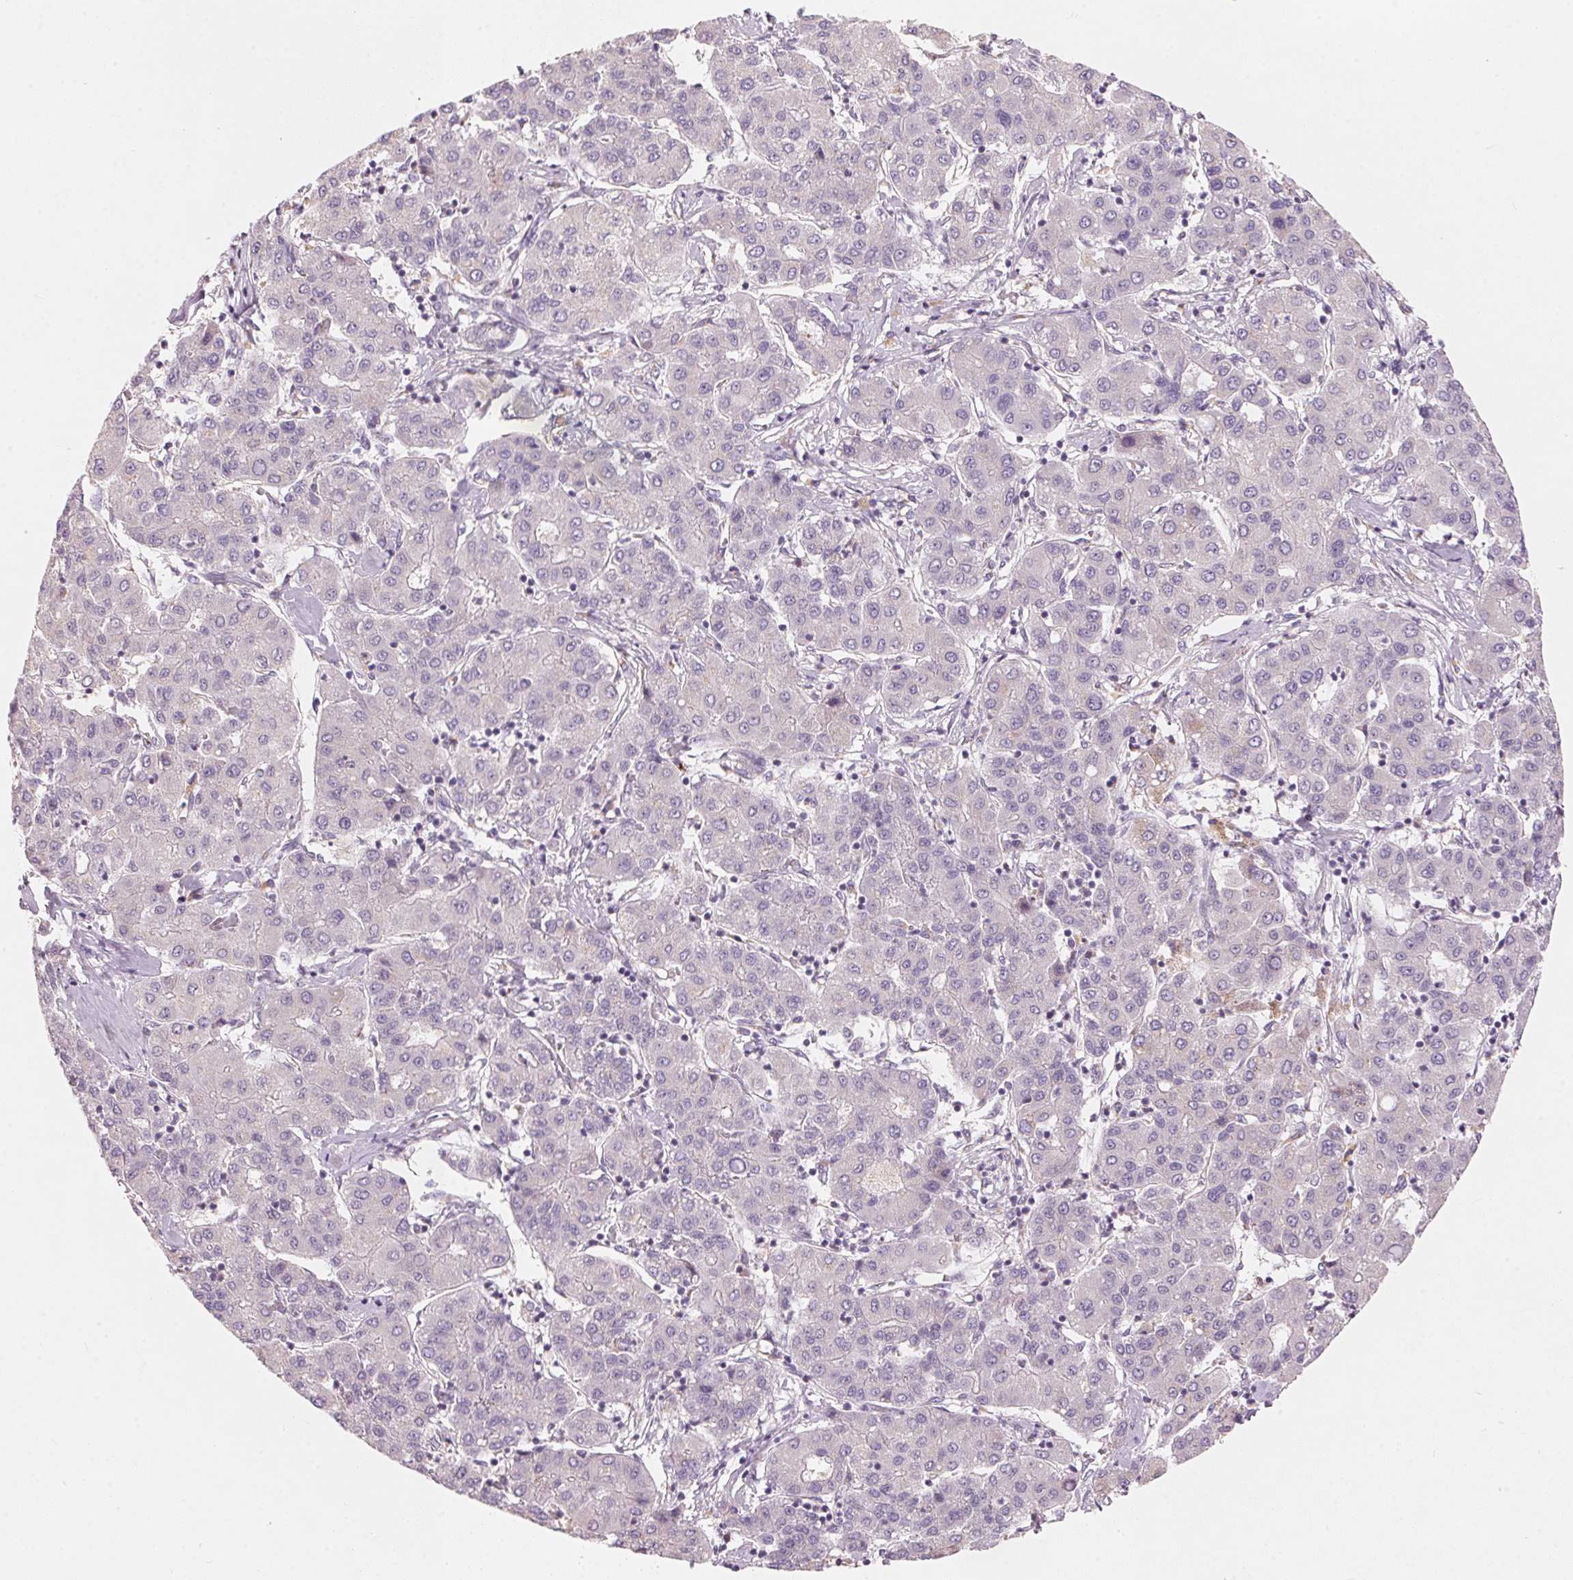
{"staining": {"intensity": "negative", "quantity": "none", "location": "none"}, "tissue": "liver cancer", "cell_type": "Tumor cells", "image_type": "cancer", "snomed": [{"axis": "morphology", "description": "Carcinoma, Hepatocellular, NOS"}, {"axis": "topography", "description": "Liver"}], "caption": "This micrograph is of liver cancer stained with immunohistochemistry (IHC) to label a protein in brown with the nuclei are counter-stained blue. There is no expression in tumor cells. (DAB IHC with hematoxylin counter stain).", "gene": "DRAM2", "patient": {"sex": "male", "age": 65}}